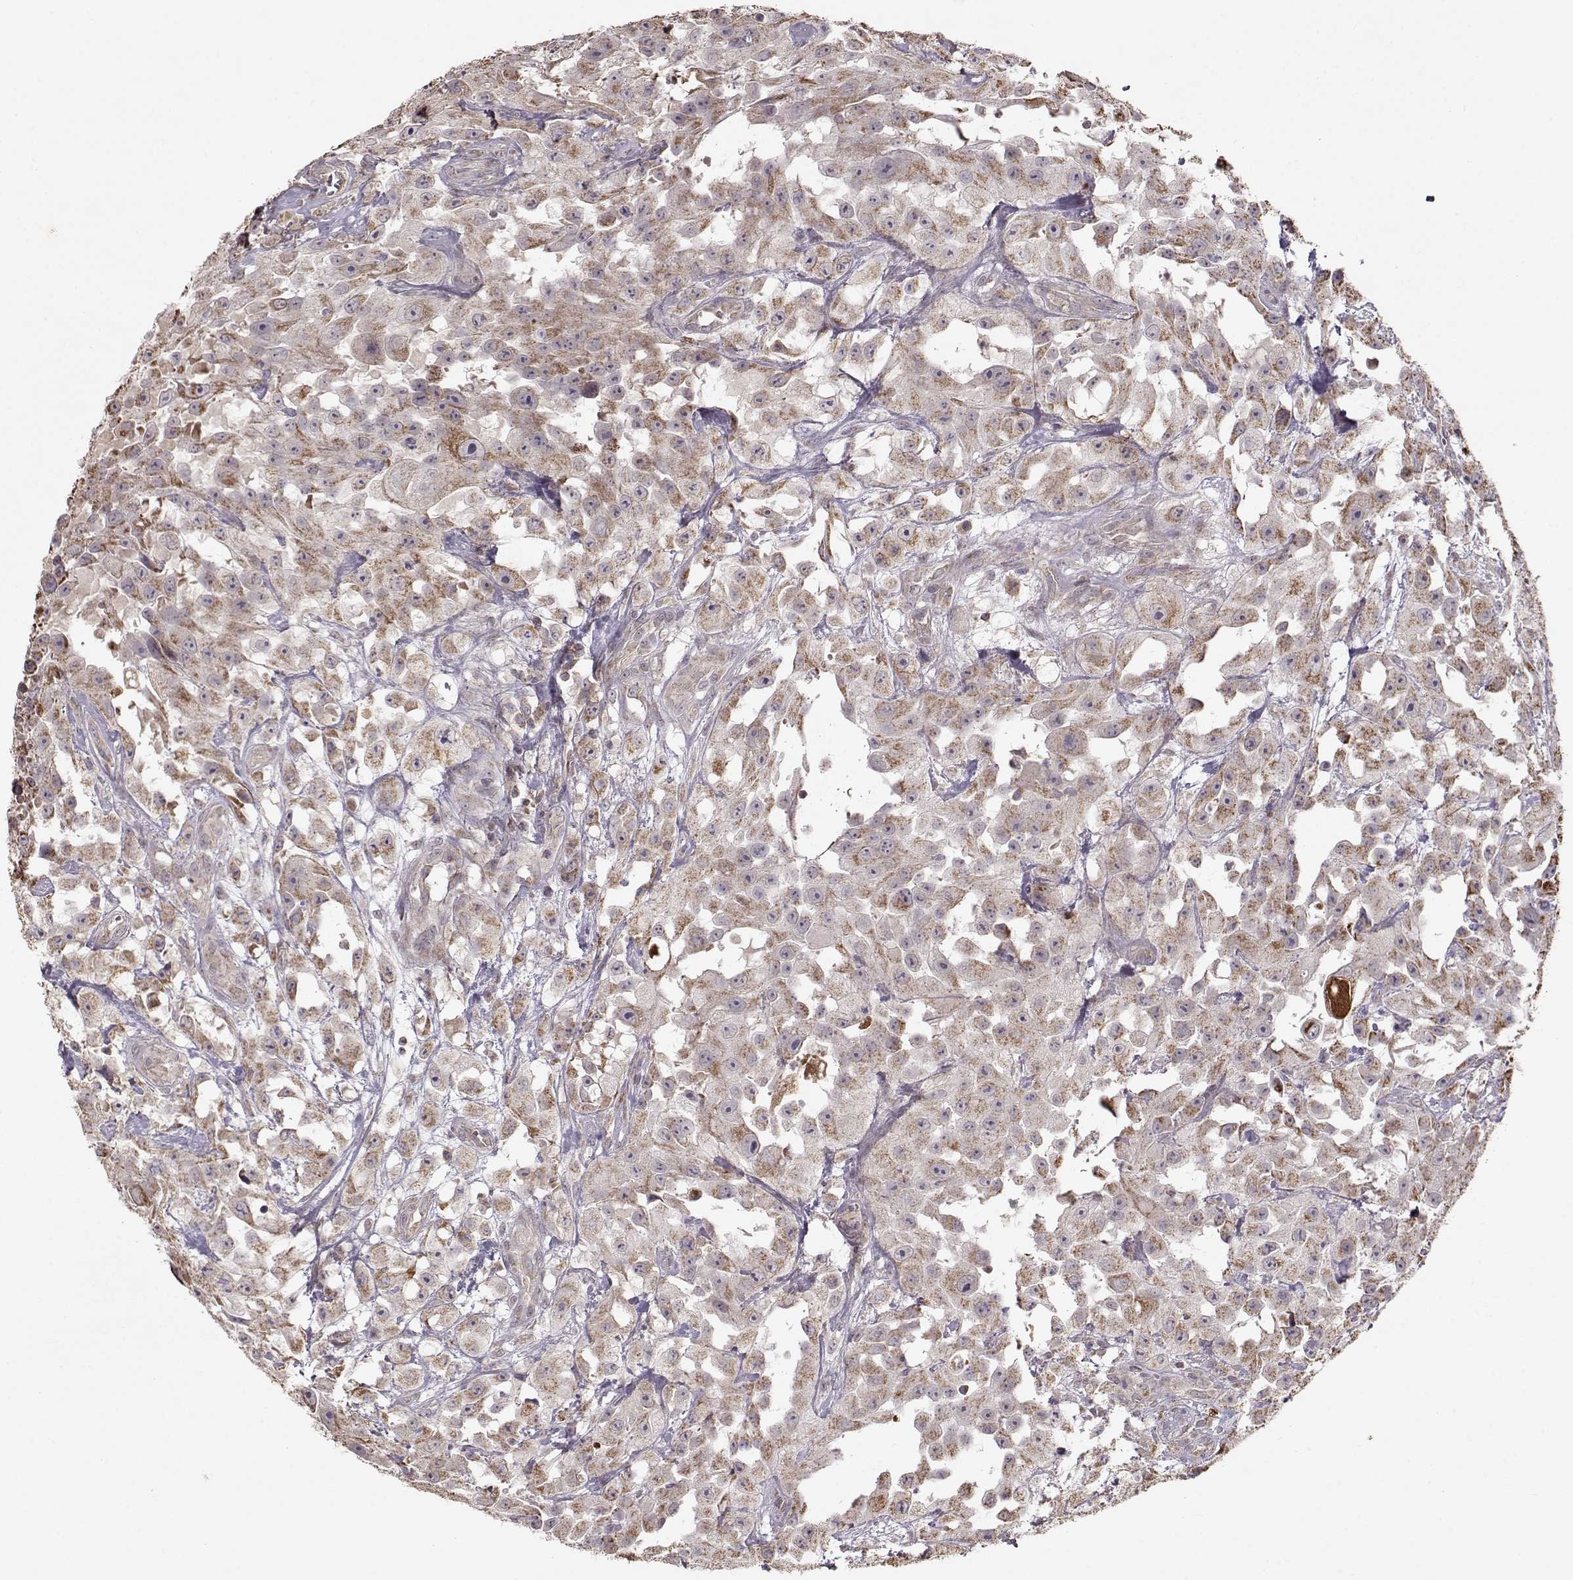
{"staining": {"intensity": "strong", "quantity": ">75%", "location": "cytoplasmic/membranous"}, "tissue": "urothelial cancer", "cell_type": "Tumor cells", "image_type": "cancer", "snomed": [{"axis": "morphology", "description": "Urothelial carcinoma, High grade"}, {"axis": "topography", "description": "Urinary bladder"}], "caption": "High-grade urothelial carcinoma stained with DAB (3,3'-diaminobenzidine) IHC exhibits high levels of strong cytoplasmic/membranous staining in about >75% of tumor cells.", "gene": "CMTM3", "patient": {"sex": "male", "age": 79}}